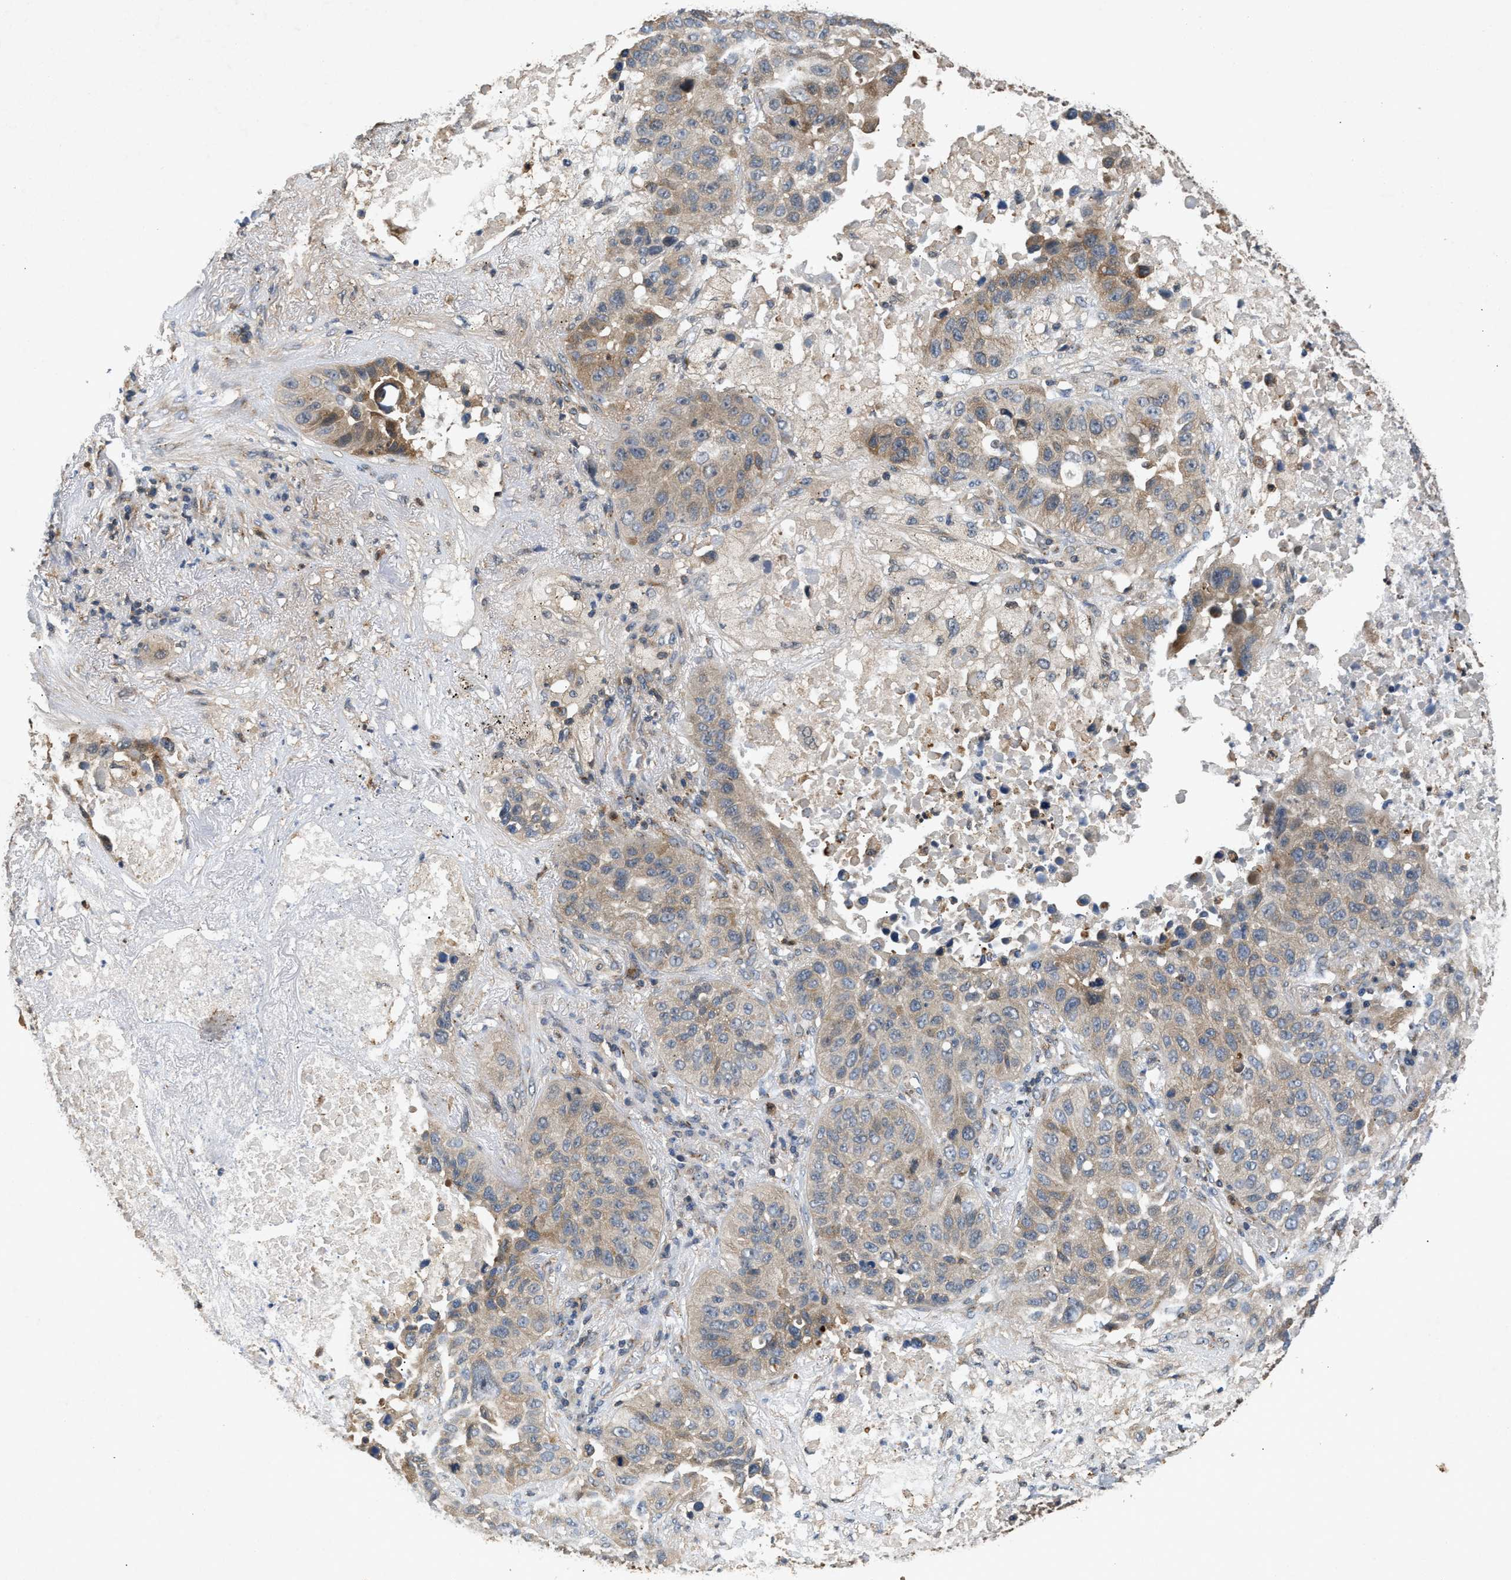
{"staining": {"intensity": "weak", "quantity": ">75%", "location": "cytoplasmic/membranous"}, "tissue": "lung cancer", "cell_type": "Tumor cells", "image_type": "cancer", "snomed": [{"axis": "morphology", "description": "Squamous cell carcinoma, NOS"}, {"axis": "topography", "description": "Lung"}], "caption": "This micrograph reveals immunohistochemistry (IHC) staining of human squamous cell carcinoma (lung), with low weak cytoplasmic/membranous staining in about >75% of tumor cells.", "gene": "CHUK", "patient": {"sex": "male", "age": 57}}